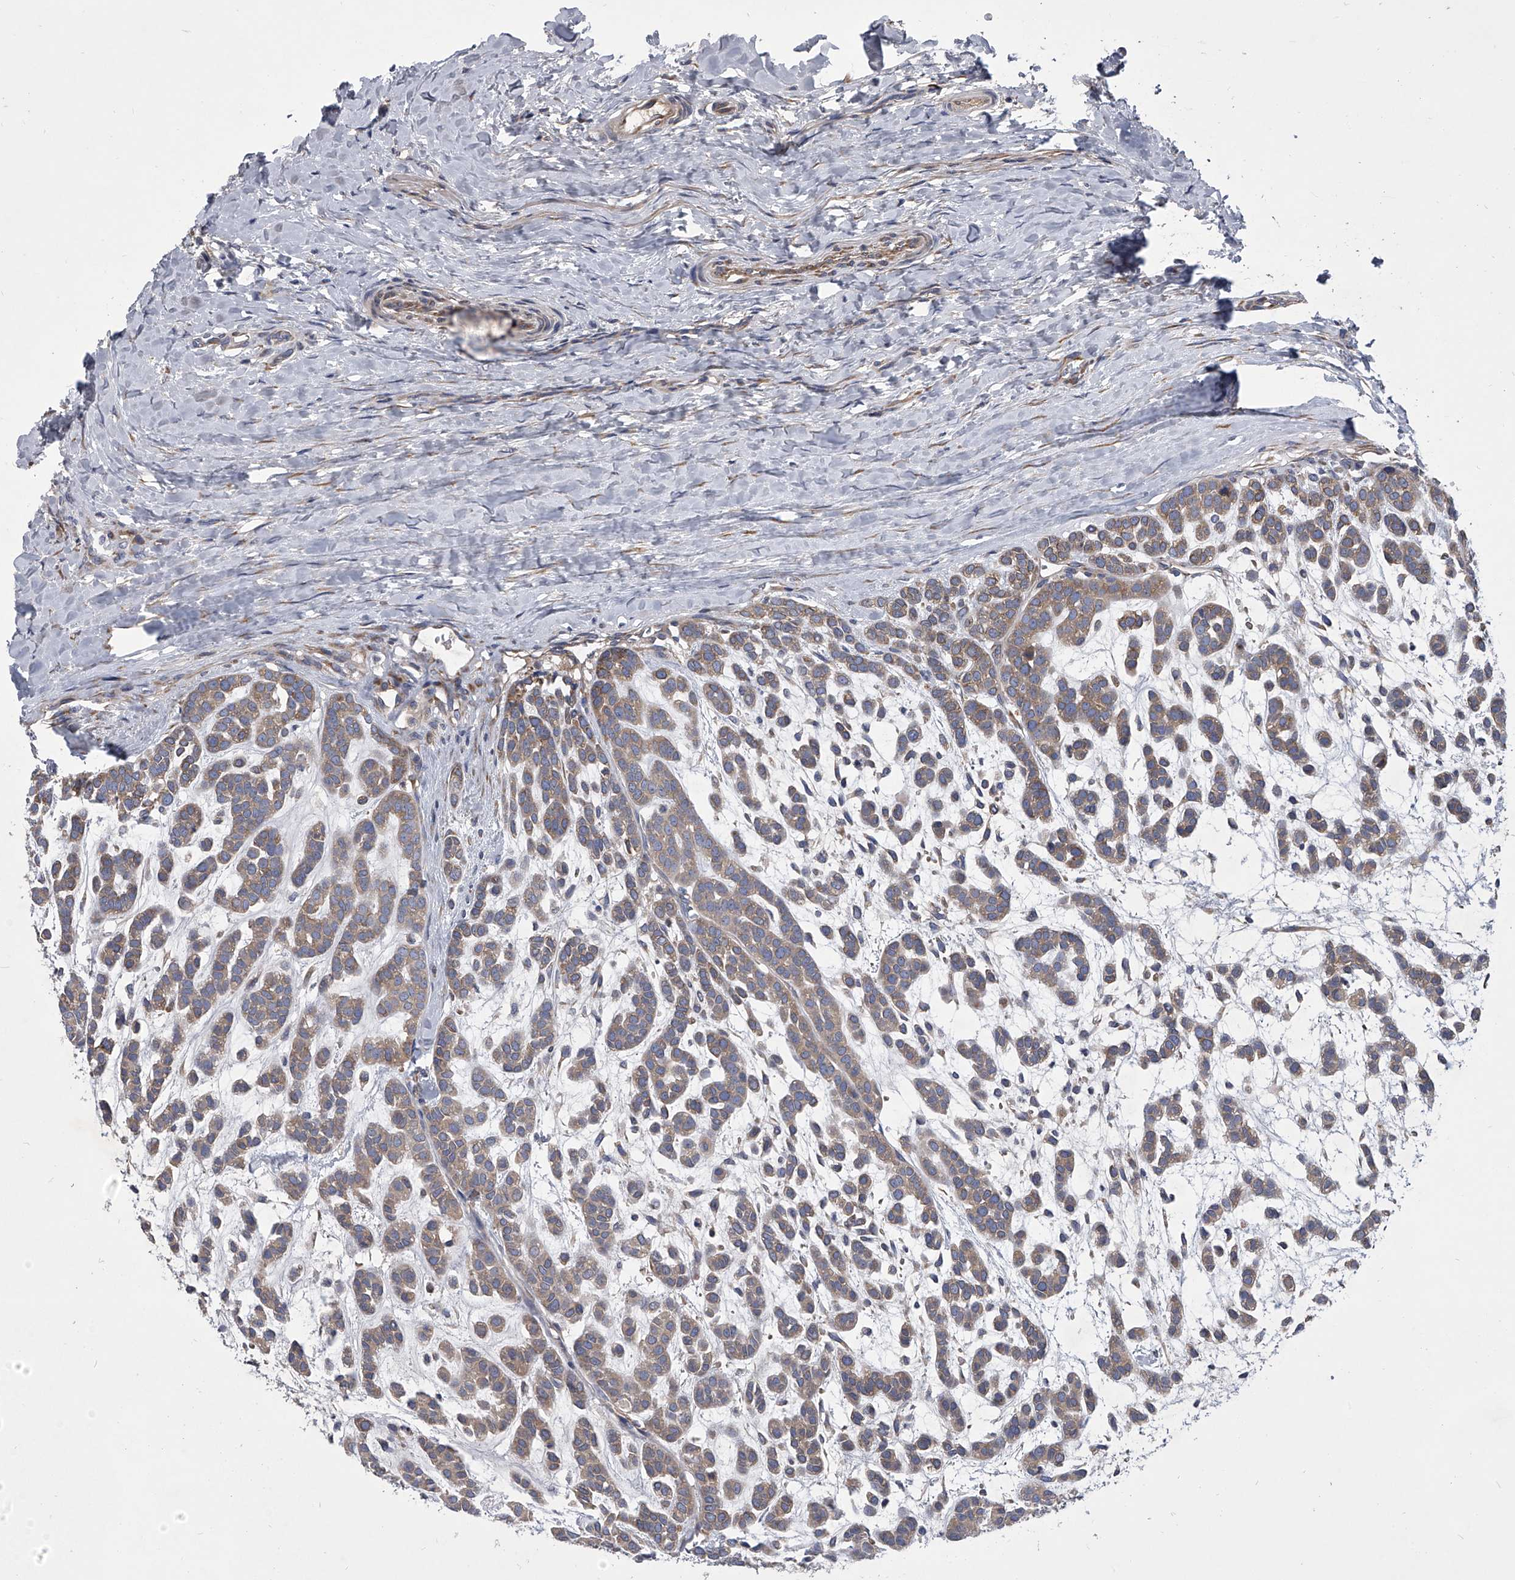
{"staining": {"intensity": "weak", "quantity": "25%-75%", "location": "cytoplasmic/membranous"}, "tissue": "head and neck cancer", "cell_type": "Tumor cells", "image_type": "cancer", "snomed": [{"axis": "morphology", "description": "Adenocarcinoma, NOS"}, {"axis": "morphology", "description": "Adenoma, NOS"}, {"axis": "topography", "description": "Head-Neck"}], "caption": "A histopathology image of human head and neck cancer (adenocarcinoma) stained for a protein displays weak cytoplasmic/membranous brown staining in tumor cells.", "gene": "CCR4", "patient": {"sex": "female", "age": 55}}